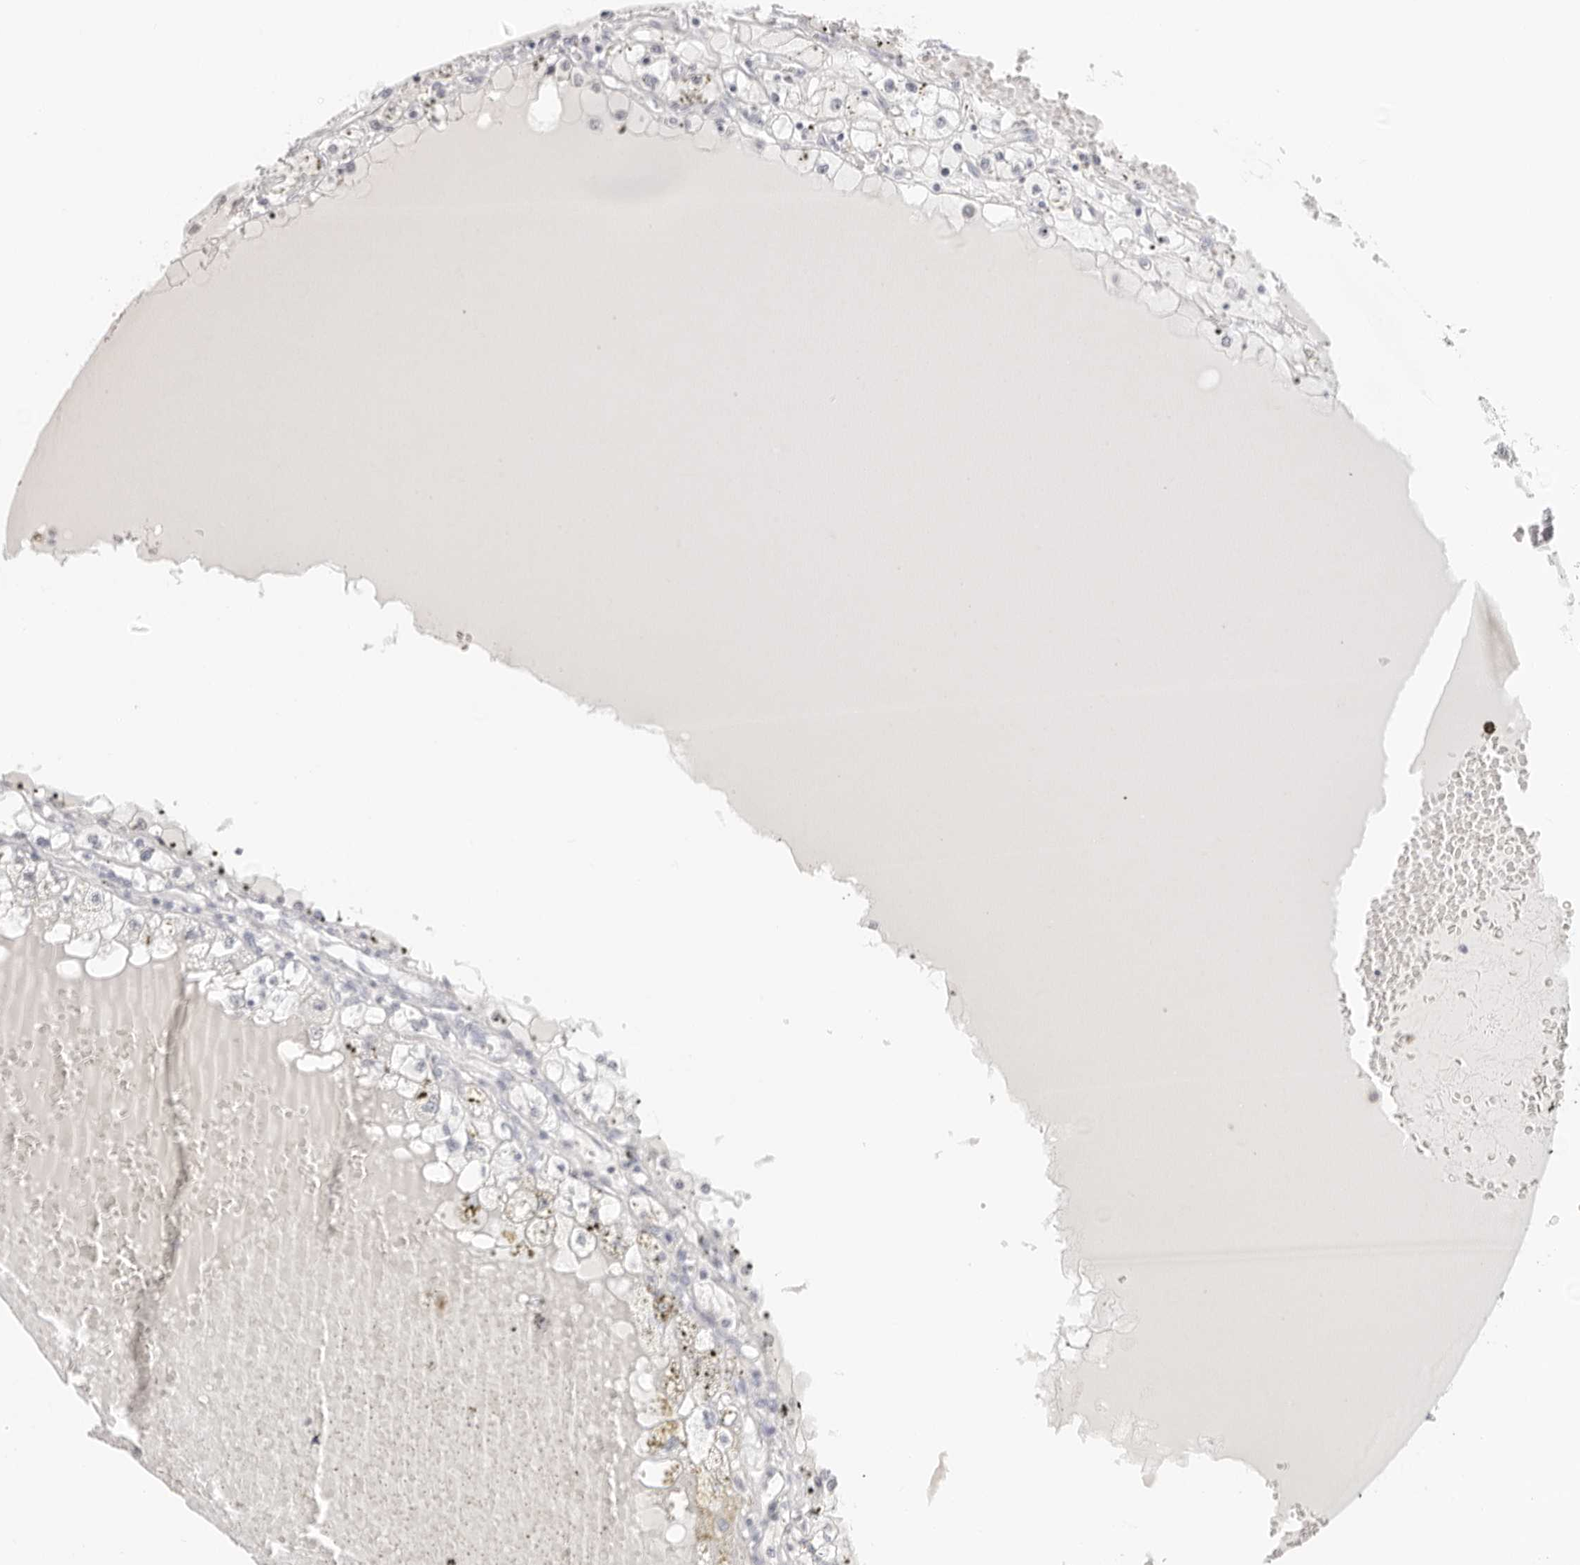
{"staining": {"intensity": "negative", "quantity": "none", "location": "none"}, "tissue": "renal cancer", "cell_type": "Tumor cells", "image_type": "cancer", "snomed": [{"axis": "morphology", "description": "Adenocarcinoma, NOS"}, {"axis": "topography", "description": "Kidney"}], "caption": "Immunohistochemistry micrograph of neoplastic tissue: renal cancer stained with DAB reveals no significant protein expression in tumor cells.", "gene": "MSH6", "patient": {"sex": "male", "age": 56}}